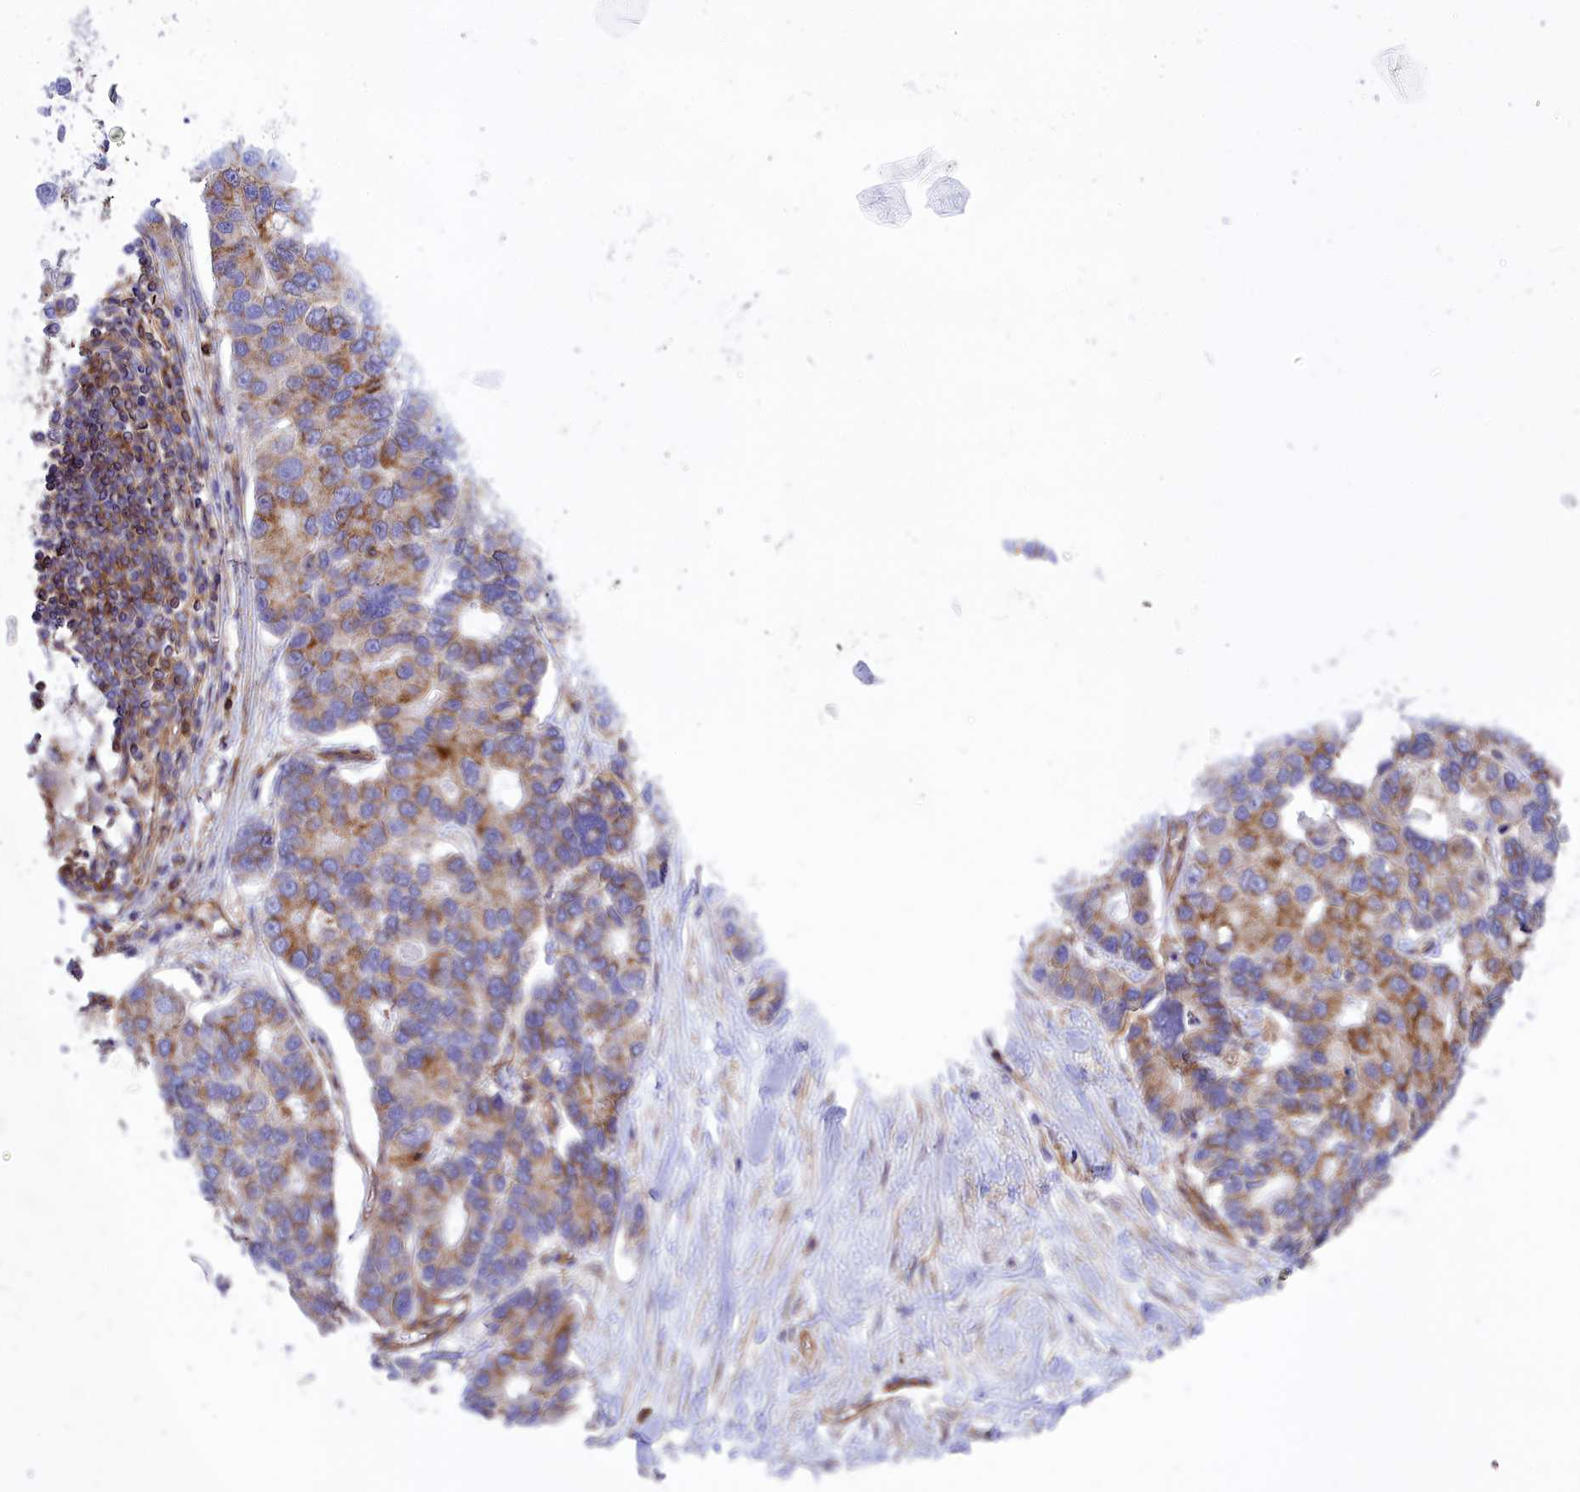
{"staining": {"intensity": "strong", "quantity": "25%-75%", "location": "cytoplasmic/membranous"}, "tissue": "lung cancer", "cell_type": "Tumor cells", "image_type": "cancer", "snomed": [{"axis": "morphology", "description": "Adenocarcinoma, NOS"}, {"axis": "topography", "description": "Lung"}], "caption": "Immunohistochemistry of human adenocarcinoma (lung) exhibits high levels of strong cytoplasmic/membranous staining in about 25%-75% of tumor cells.", "gene": "SEPTIN9", "patient": {"sex": "female", "age": 54}}